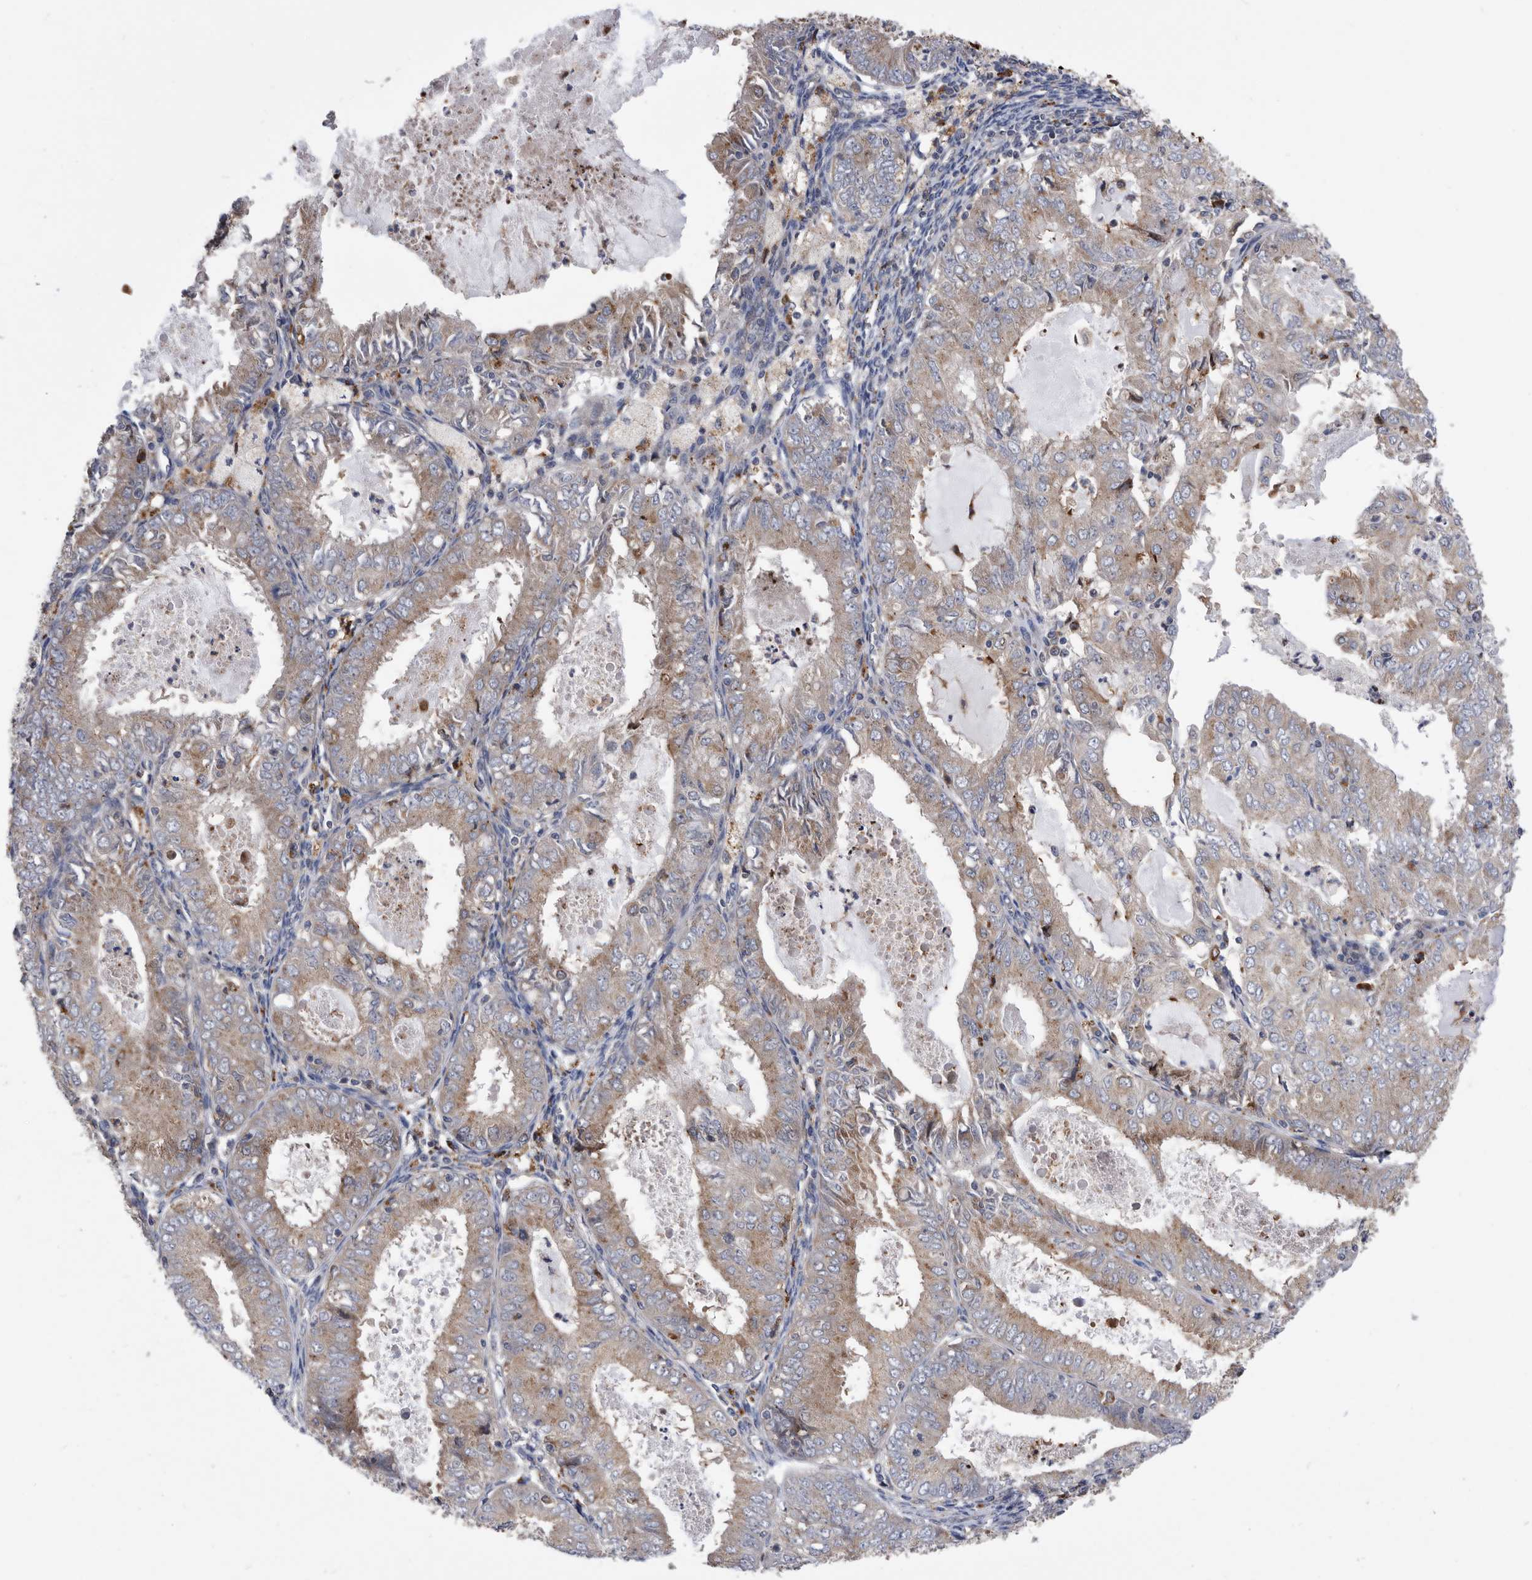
{"staining": {"intensity": "moderate", "quantity": ">75%", "location": "cytoplasmic/membranous"}, "tissue": "endometrial cancer", "cell_type": "Tumor cells", "image_type": "cancer", "snomed": [{"axis": "morphology", "description": "Adenocarcinoma, NOS"}, {"axis": "topography", "description": "Endometrium"}], "caption": "Brown immunohistochemical staining in adenocarcinoma (endometrial) reveals moderate cytoplasmic/membranous staining in about >75% of tumor cells.", "gene": "BAIAP3", "patient": {"sex": "female", "age": 57}}